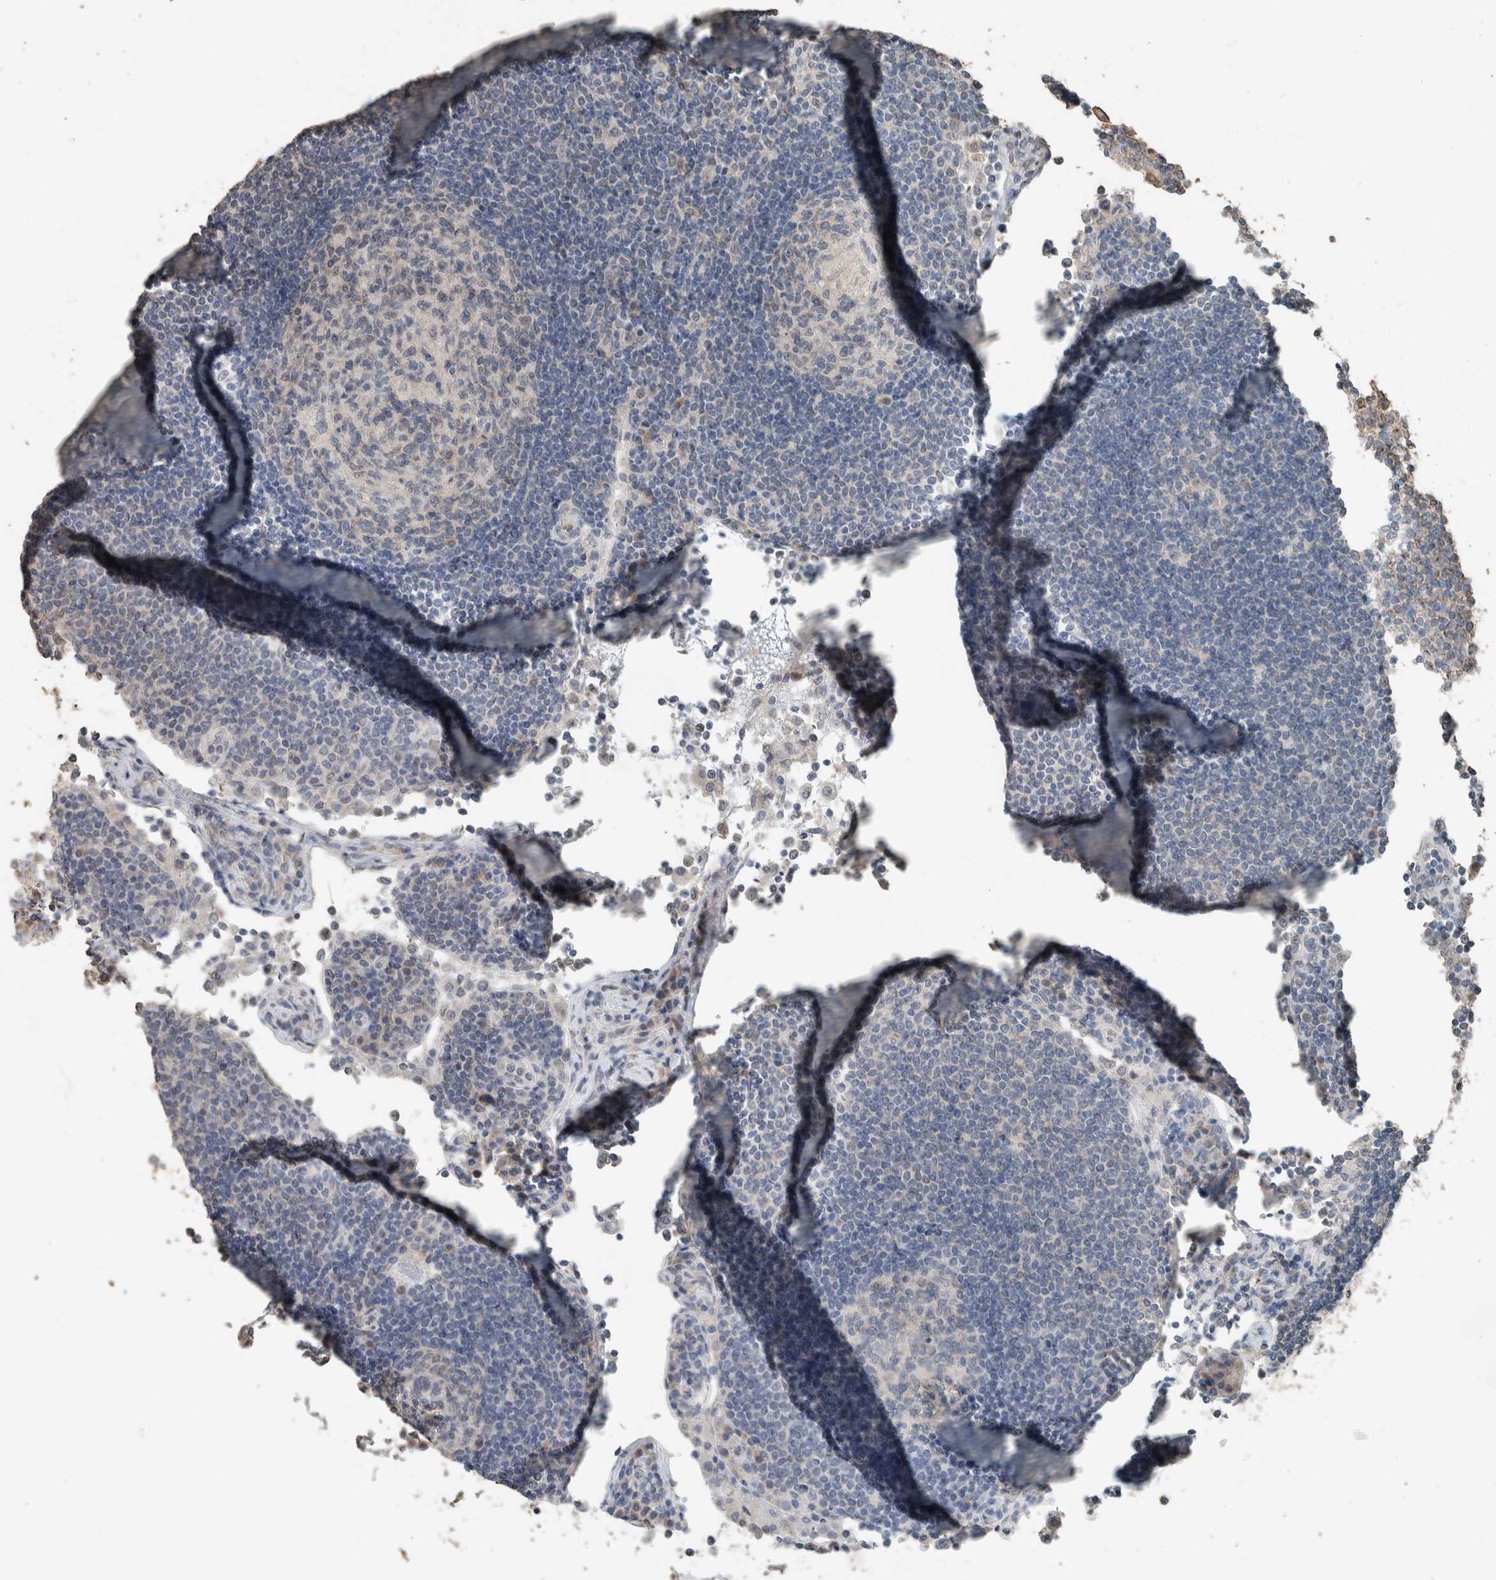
{"staining": {"intensity": "negative", "quantity": "none", "location": "none"}, "tissue": "lymph node", "cell_type": "Germinal center cells", "image_type": "normal", "snomed": [{"axis": "morphology", "description": "Normal tissue, NOS"}, {"axis": "topography", "description": "Lymph node"}], "caption": "Immunohistochemical staining of normal lymph node demonstrates no significant positivity in germinal center cells.", "gene": "ACVR2B", "patient": {"sex": "female", "age": 53}}